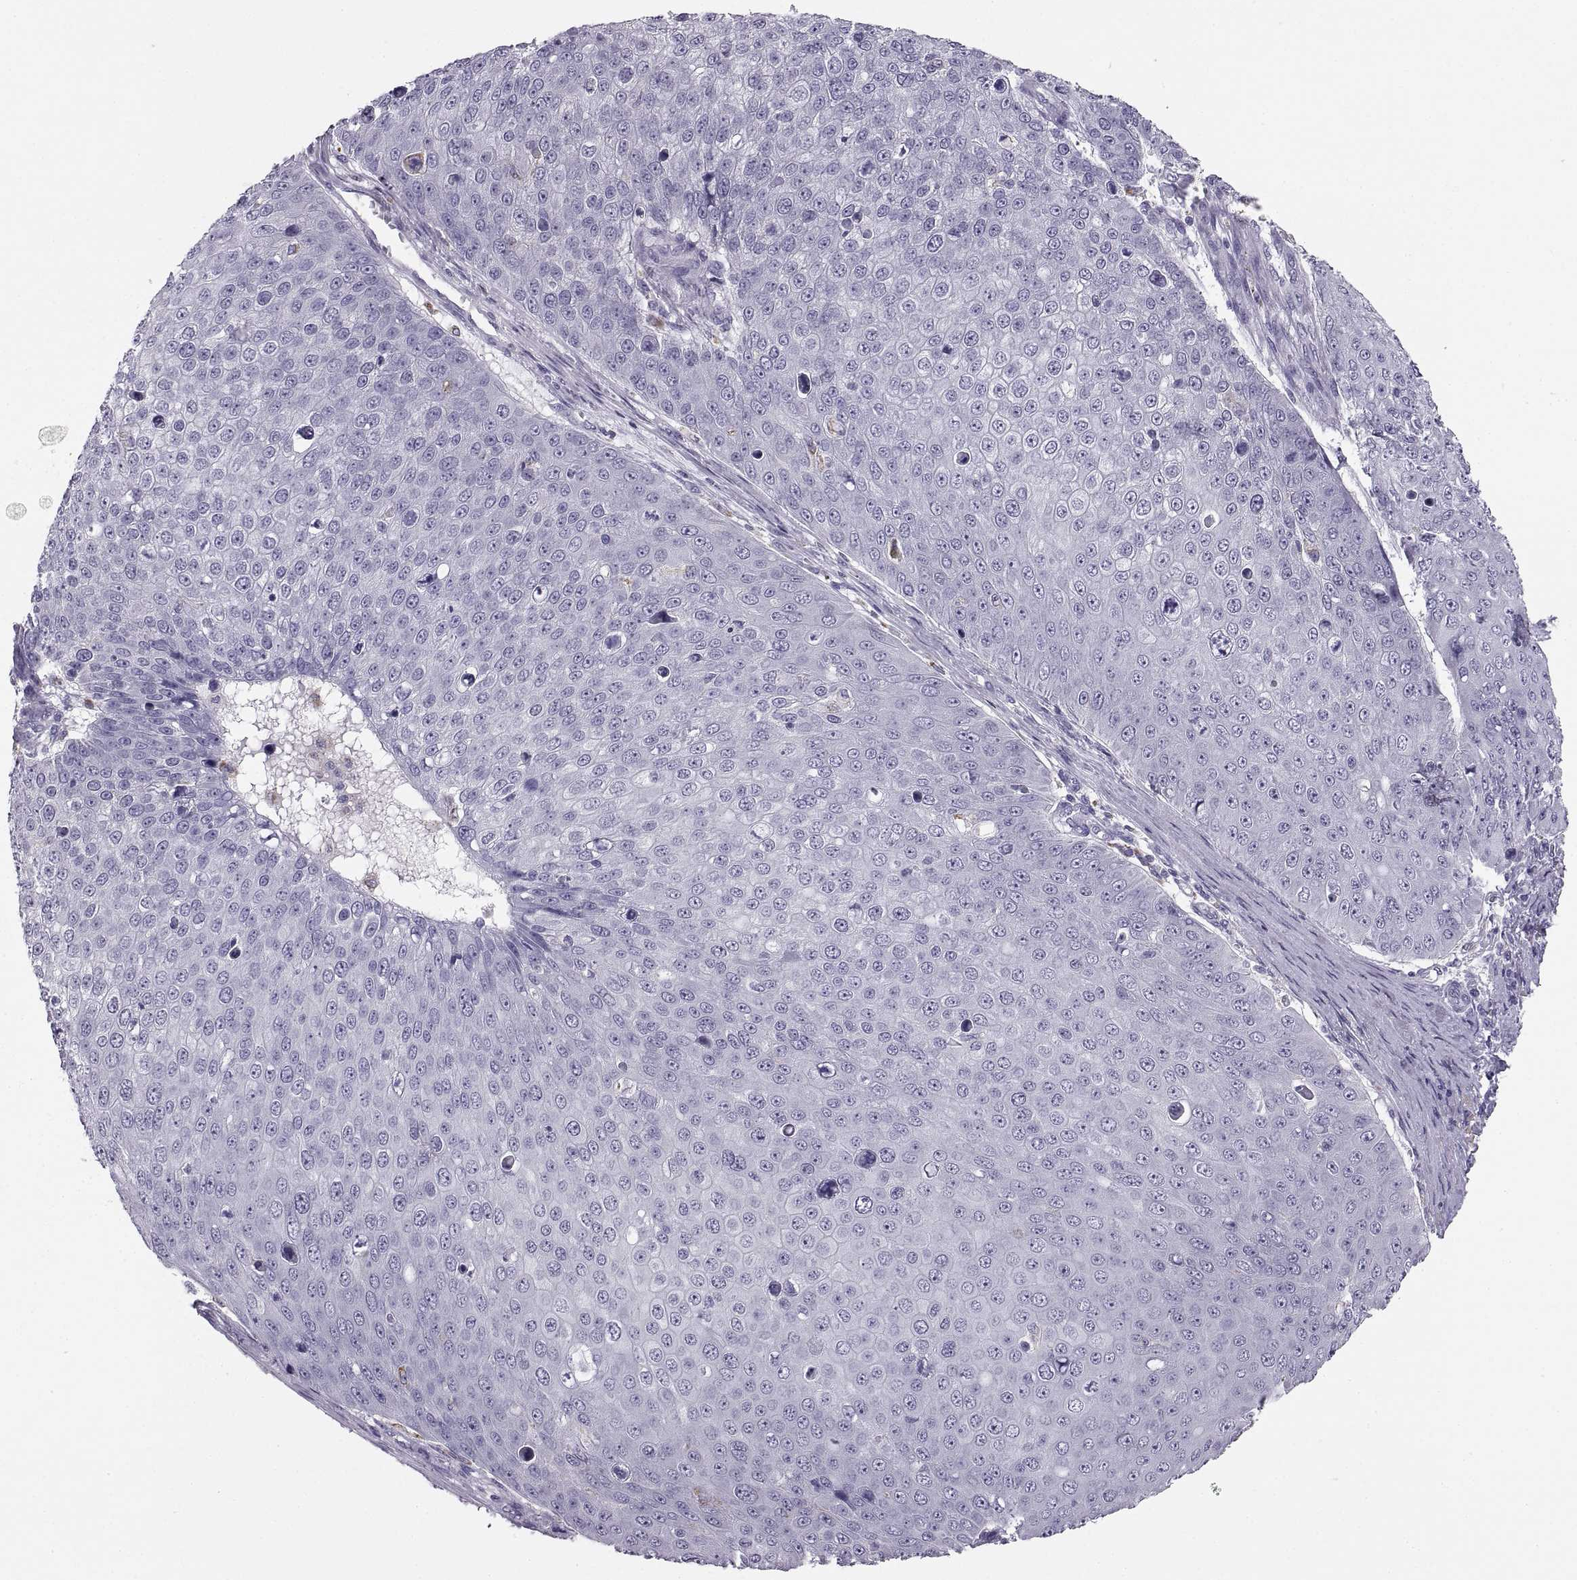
{"staining": {"intensity": "negative", "quantity": "none", "location": "none"}, "tissue": "skin cancer", "cell_type": "Tumor cells", "image_type": "cancer", "snomed": [{"axis": "morphology", "description": "Squamous cell carcinoma, NOS"}, {"axis": "topography", "description": "Skin"}], "caption": "This image is of skin squamous cell carcinoma stained with immunohistochemistry (IHC) to label a protein in brown with the nuclei are counter-stained blue. There is no positivity in tumor cells.", "gene": "COL9A3", "patient": {"sex": "male", "age": 71}}